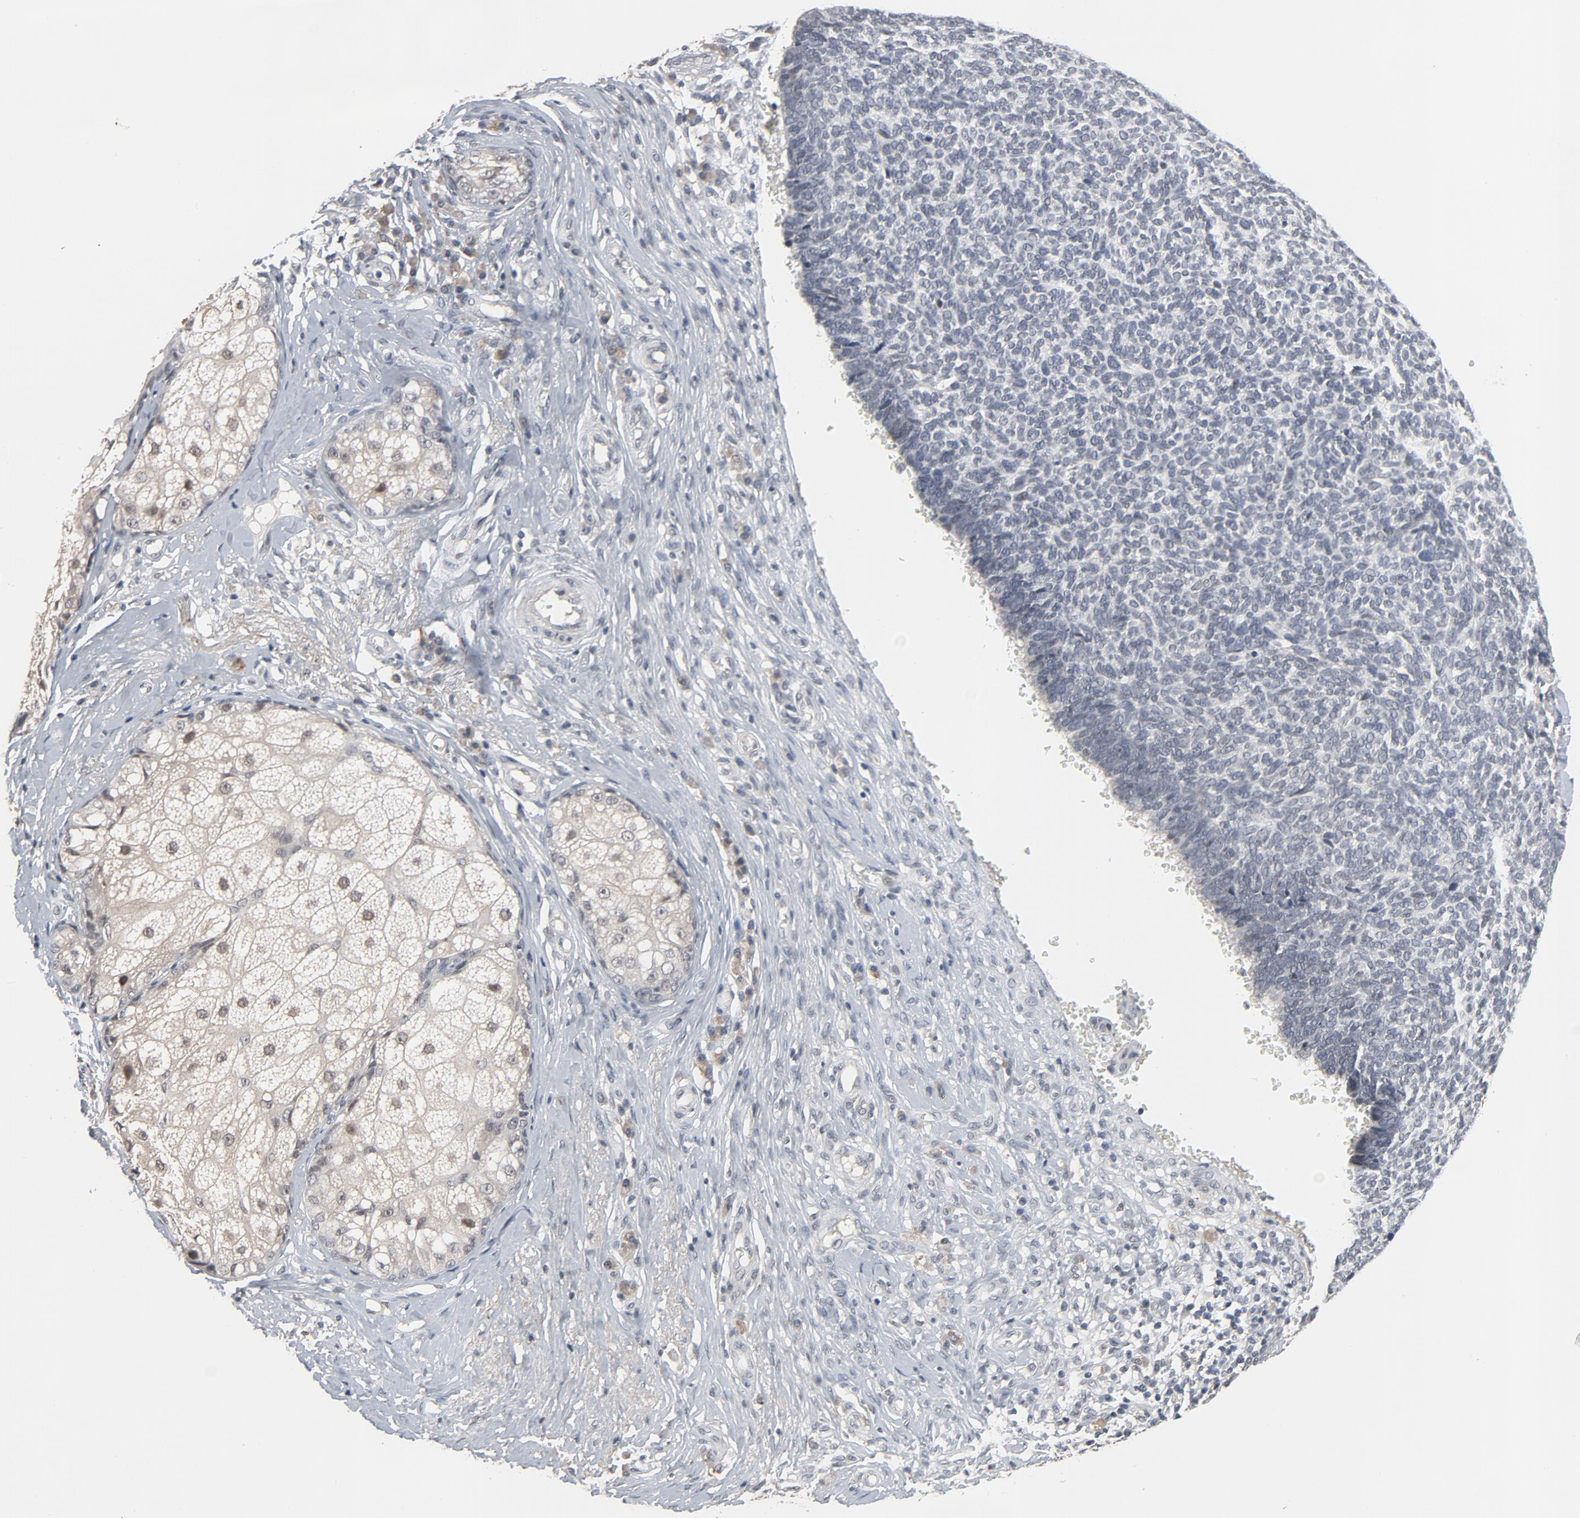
{"staining": {"intensity": "negative", "quantity": "none", "location": "none"}, "tissue": "skin cancer", "cell_type": "Tumor cells", "image_type": "cancer", "snomed": [{"axis": "morphology", "description": "Basal cell carcinoma"}, {"axis": "topography", "description": "Skin"}], "caption": "High magnification brightfield microscopy of skin basal cell carcinoma stained with DAB (brown) and counterstained with hematoxylin (blue): tumor cells show no significant positivity. Nuclei are stained in blue.", "gene": "MT3", "patient": {"sex": "male", "age": 87}}